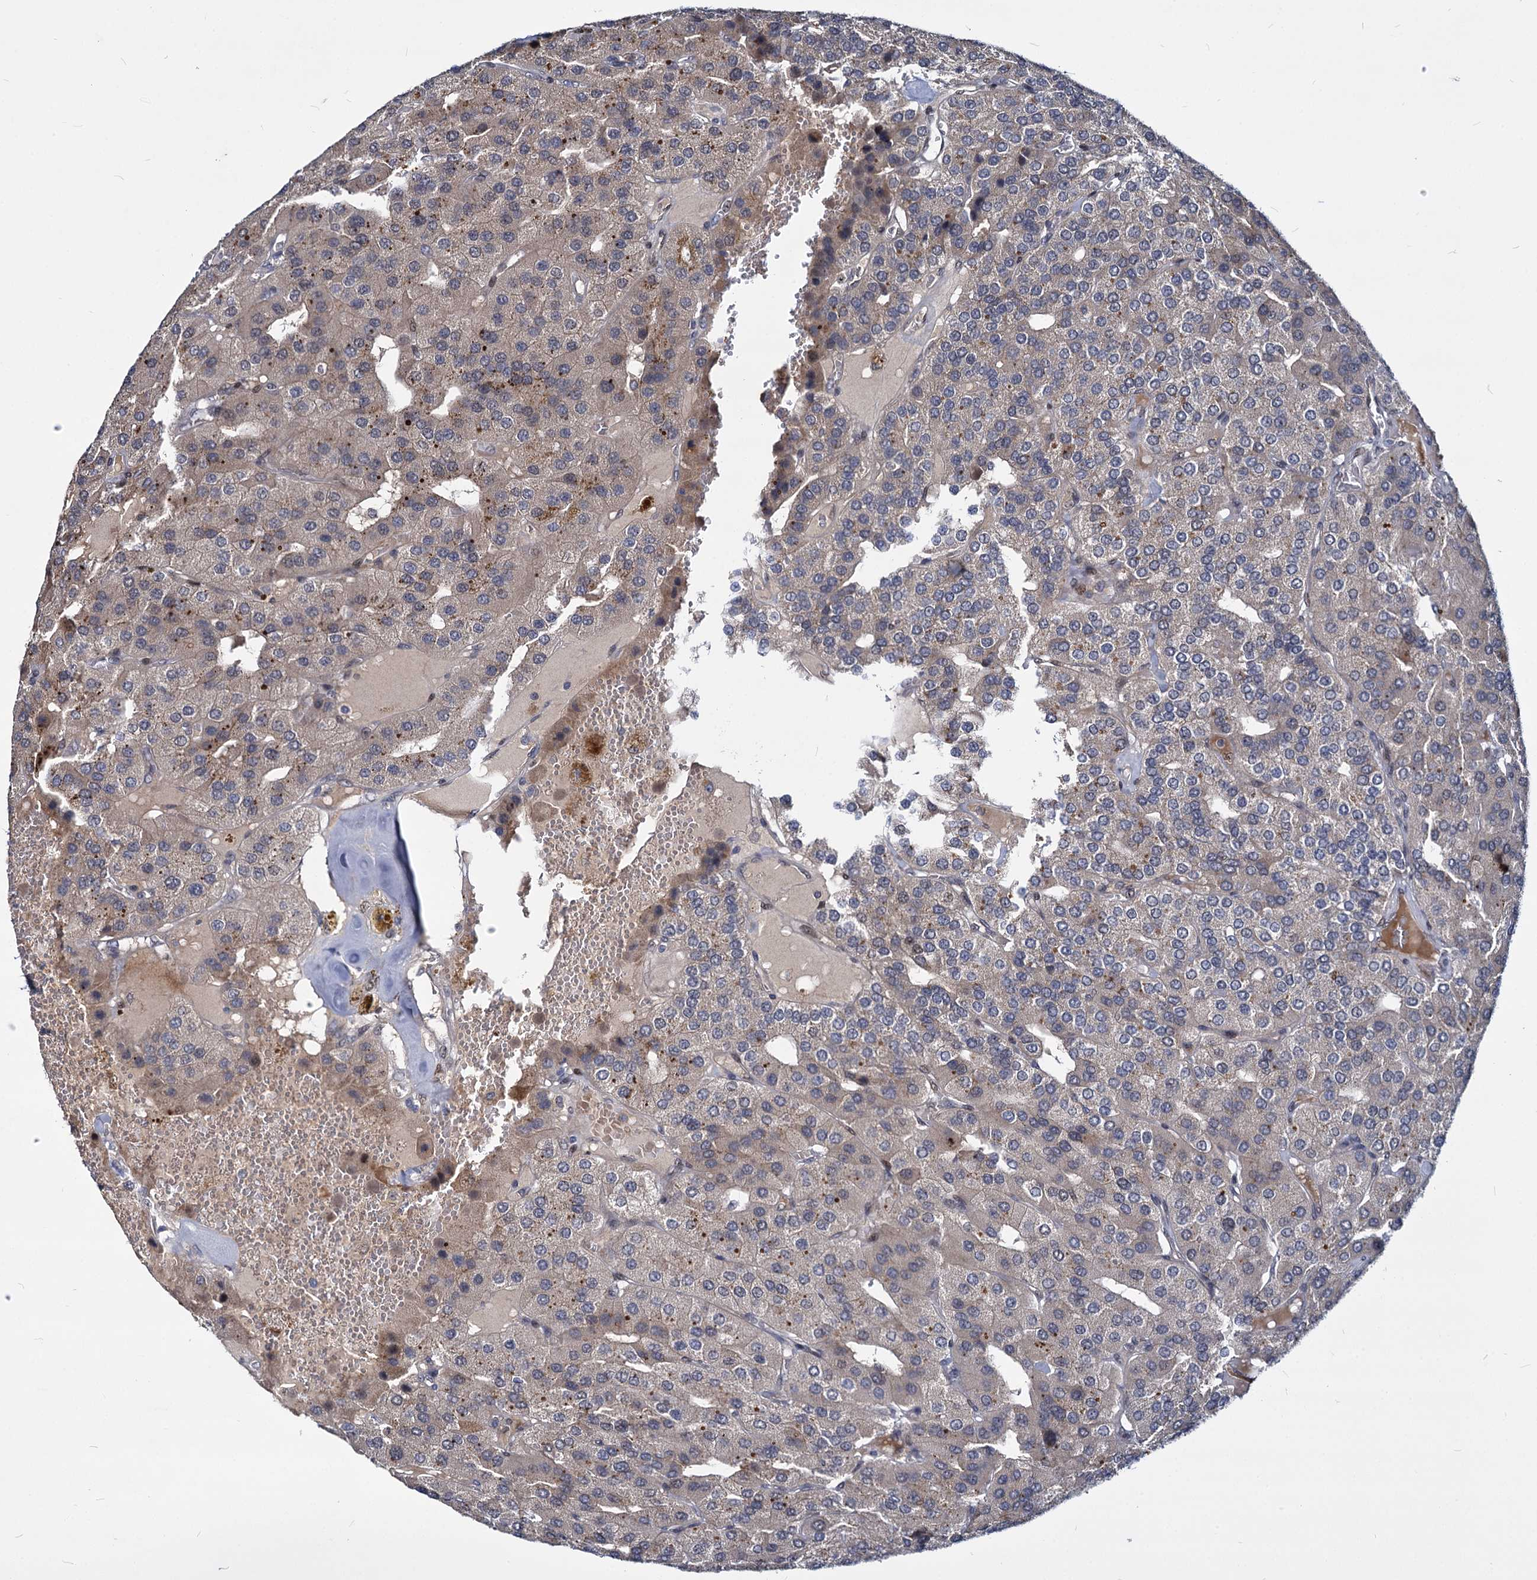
{"staining": {"intensity": "weak", "quantity": "<25%", "location": "cytoplasmic/membranous"}, "tissue": "parathyroid gland", "cell_type": "Glandular cells", "image_type": "normal", "snomed": [{"axis": "morphology", "description": "Normal tissue, NOS"}, {"axis": "morphology", "description": "Adenoma, NOS"}, {"axis": "topography", "description": "Parathyroid gland"}], "caption": "A high-resolution image shows immunohistochemistry (IHC) staining of normal parathyroid gland, which exhibits no significant staining in glandular cells. (IHC, brightfield microscopy, high magnification).", "gene": "MAML2", "patient": {"sex": "female", "age": 86}}